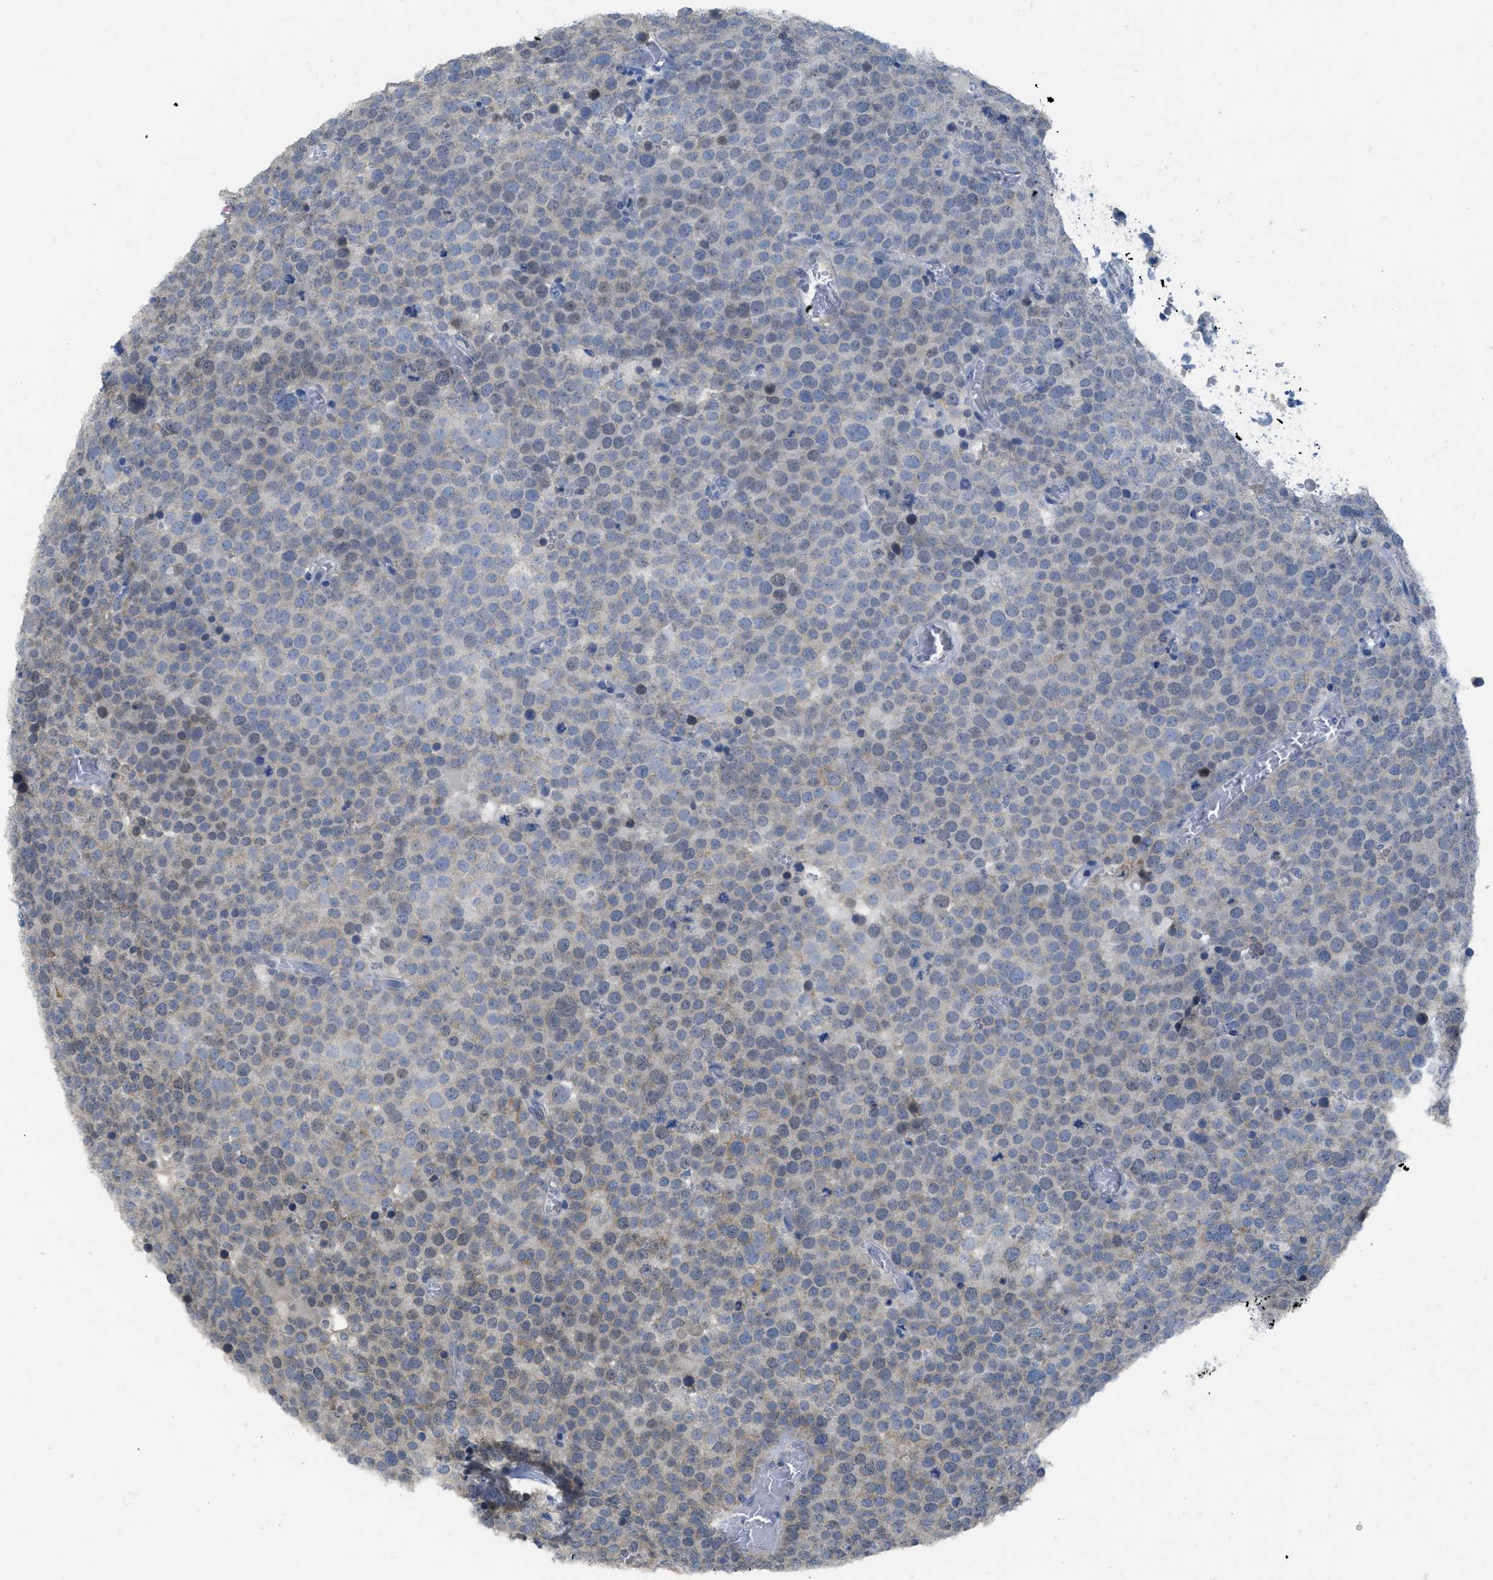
{"staining": {"intensity": "weak", "quantity": "<25%", "location": "cytoplasmic/membranous"}, "tissue": "testis cancer", "cell_type": "Tumor cells", "image_type": "cancer", "snomed": [{"axis": "morphology", "description": "Normal tissue, NOS"}, {"axis": "morphology", "description": "Seminoma, NOS"}, {"axis": "topography", "description": "Testis"}], "caption": "Testis cancer (seminoma) was stained to show a protein in brown. There is no significant expression in tumor cells. (DAB IHC visualized using brightfield microscopy, high magnification).", "gene": "SFXN2", "patient": {"sex": "male", "age": 71}}